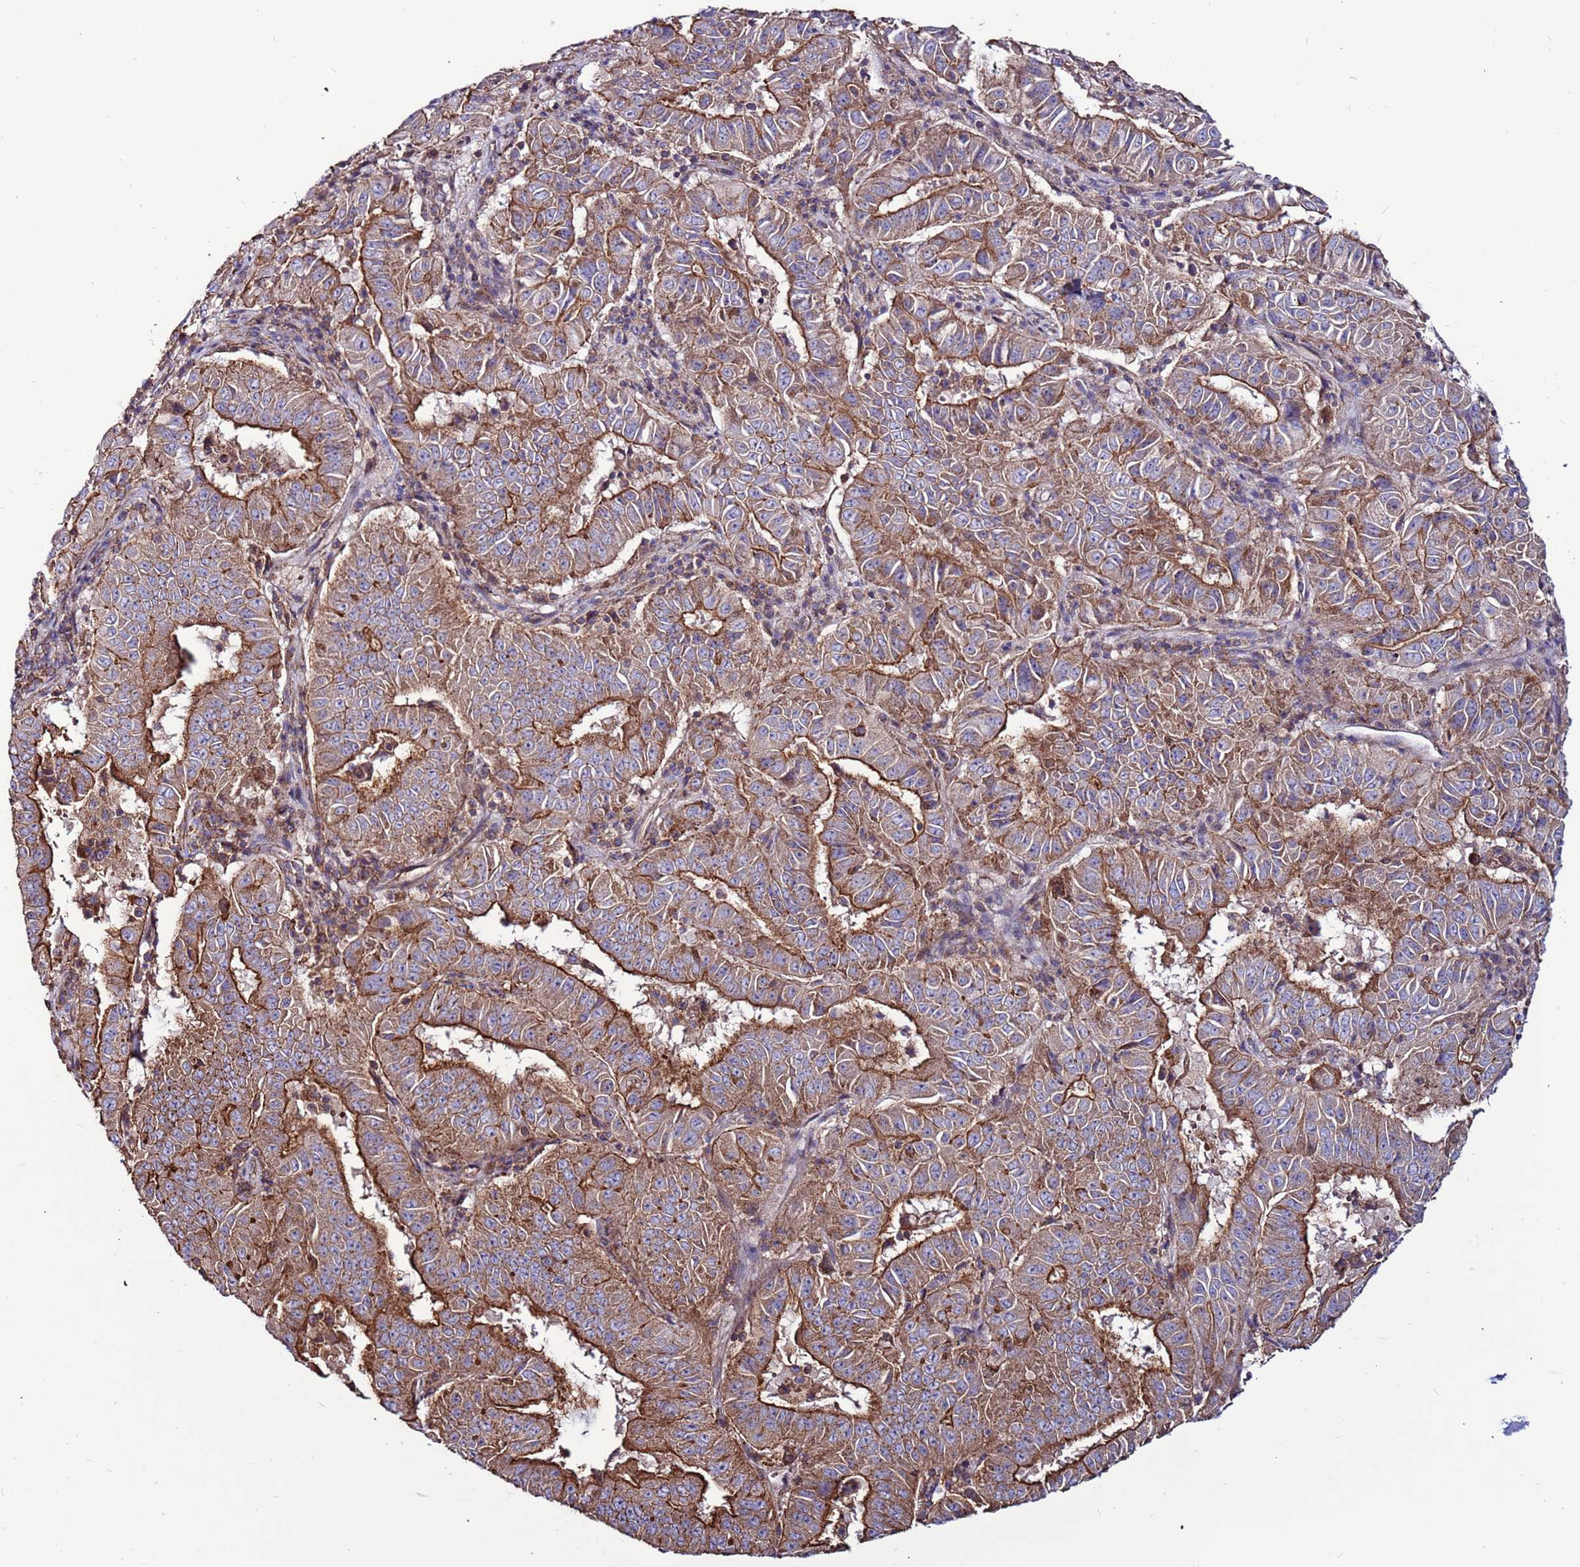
{"staining": {"intensity": "strong", "quantity": ">75%", "location": "cytoplasmic/membranous"}, "tissue": "pancreatic cancer", "cell_type": "Tumor cells", "image_type": "cancer", "snomed": [{"axis": "morphology", "description": "Adenocarcinoma, NOS"}, {"axis": "topography", "description": "Pancreas"}], "caption": "Protein expression analysis of pancreatic cancer displays strong cytoplasmic/membranous positivity in approximately >75% of tumor cells.", "gene": "NRN1L", "patient": {"sex": "male", "age": 63}}